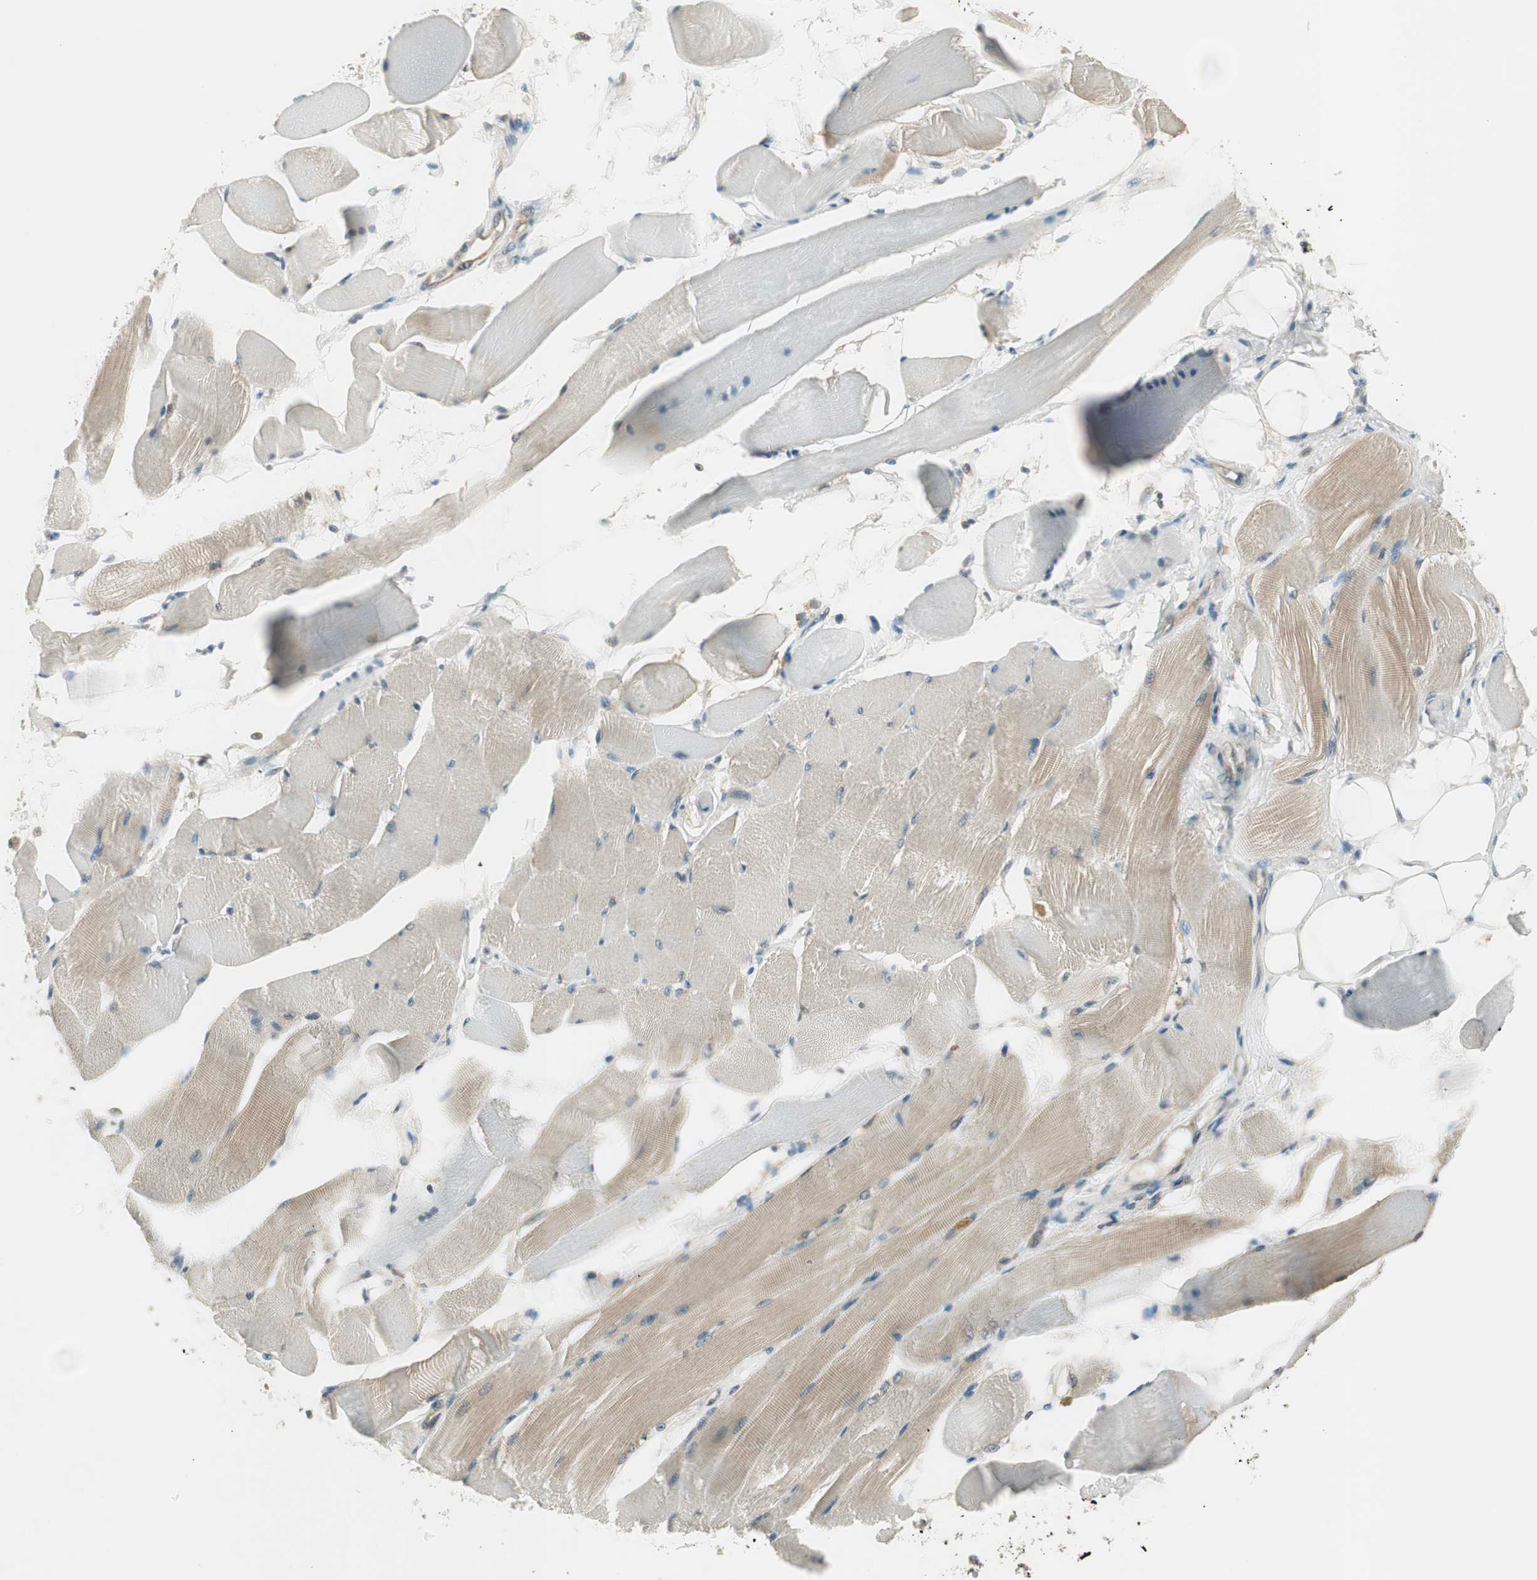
{"staining": {"intensity": "weak", "quantity": "<25%", "location": "cytoplasmic/membranous"}, "tissue": "skeletal muscle", "cell_type": "Myocytes", "image_type": "normal", "snomed": [{"axis": "morphology", "description": "Normal tissue, NOS"}, {"axis": "topography", "description": "Skeletal muscle"}, {"axis": "topography", "description": "Peripheral nerve tissue"}], "caption": "Skeletal muscle stained for a protein using immunohistochemistry reveals no positivity myocytes.", "gene": "IPO5", "patient": {"sex": "female", "age": 84}}